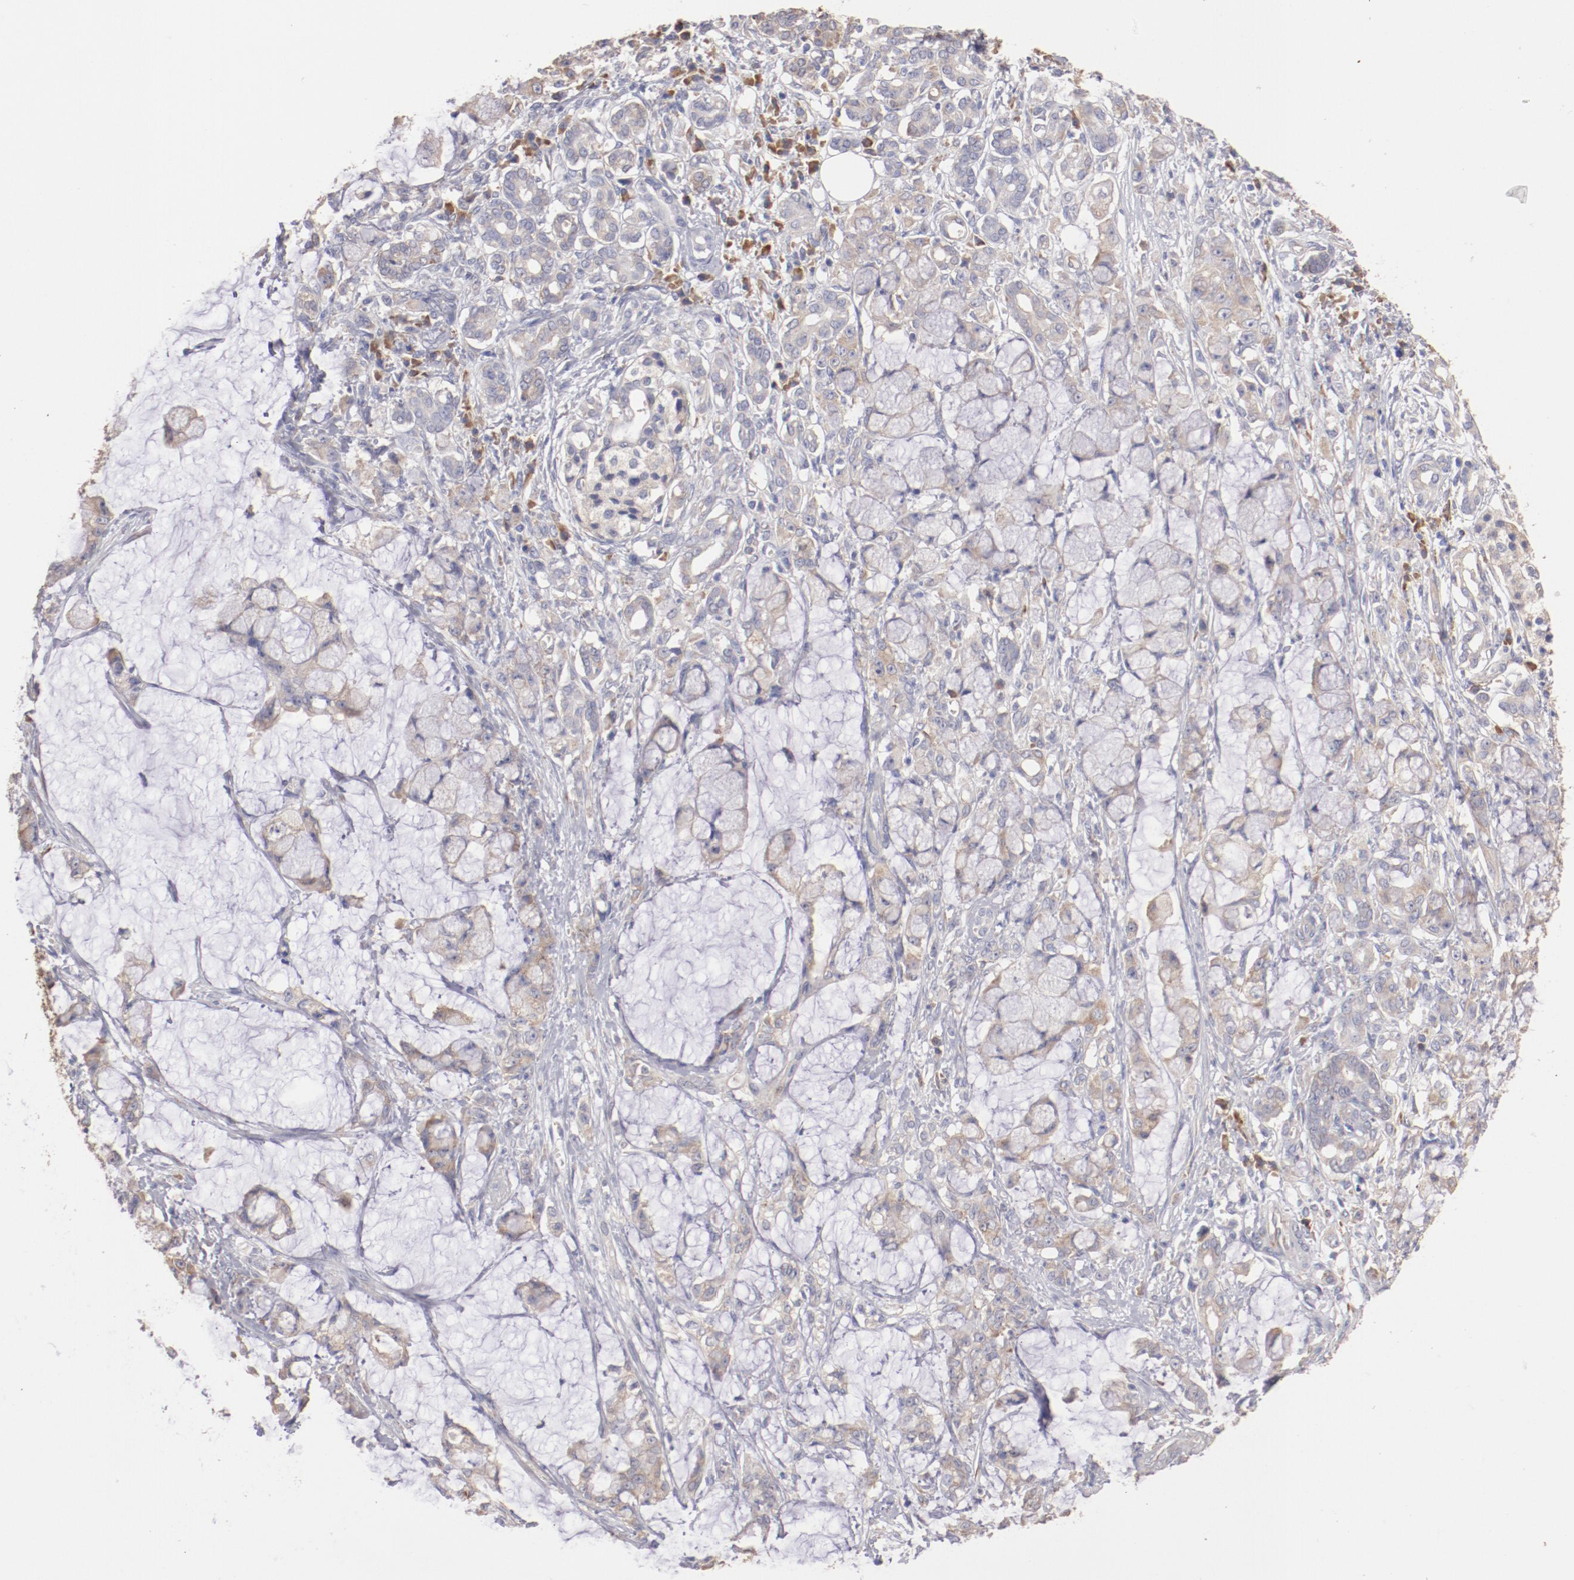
{"staining": {"intensity": "weak", "quantity": "25%-75%", "location": "cytoplasmic/membranous"}, "tissue": "pancreatic cancer", "cell_type": "Tumor cells", "image_type": "cancer", "snomed": [{"axis": "morphology", "description": "Adenocarcinoma, NOS"}, {"axis": "topography", "description": "Pancreas"}], "caption": "About 25%-75% of tumor cells in human adenocarcinoma (pancreatic) display weak cytoplasmic/membranous protein staining as visualized by brown immunohistochemical staining.", "gene": "ENTPD5", "patient": {"sex": "female", "age": 73}}